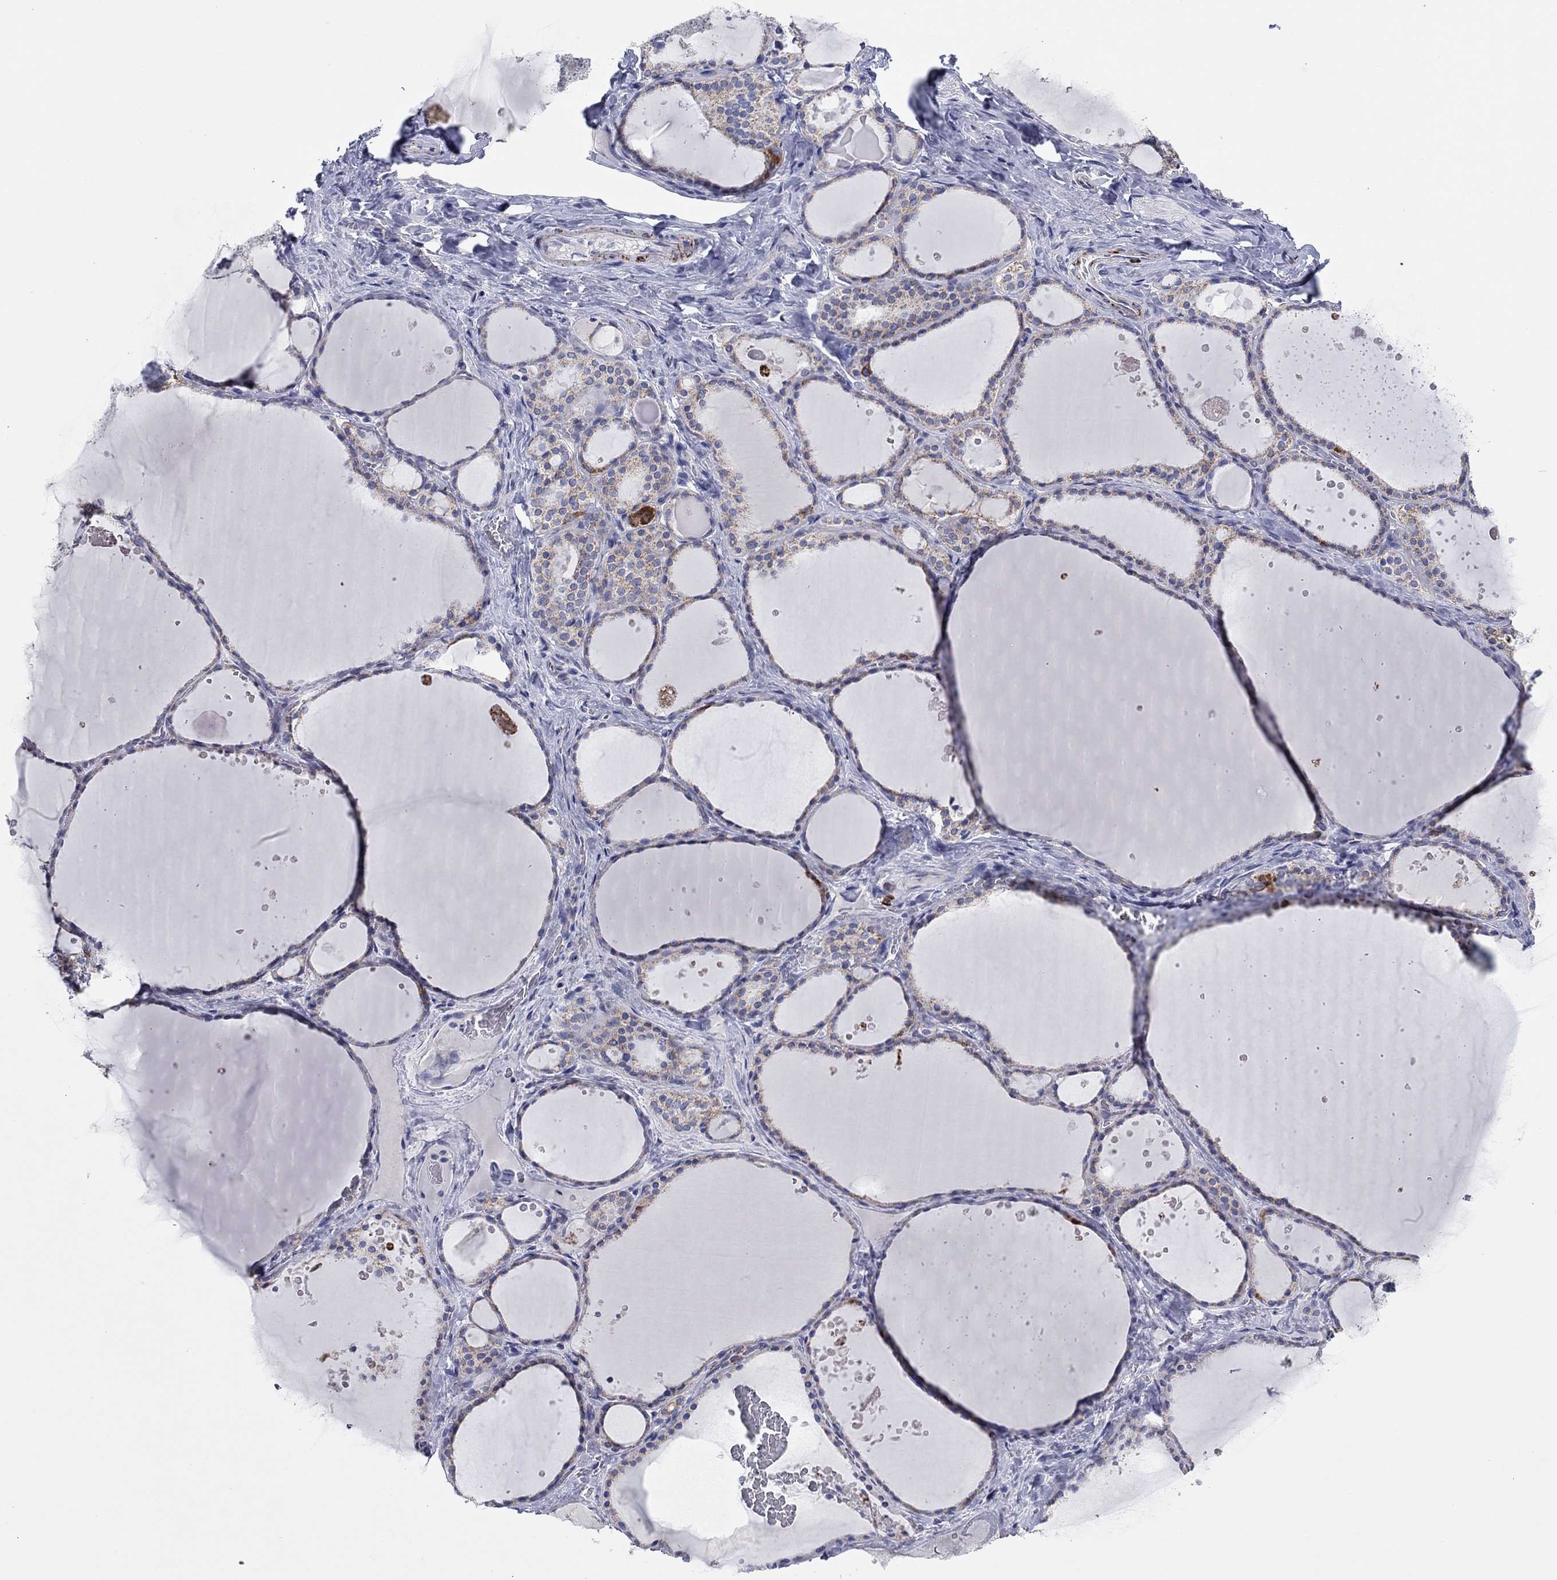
{"staining": {"intensity": "weak", "quantity": "25%-75%", "location": "cytoplasmic/membranous"}, "tissue": "thyroid gland", "cell_type": "Glandular cells", "image_type": "normal", "snomed": [{"axis": "morphology", "description": "Normal tissue, NOS"}, {"axis": "topography", "description": "Thyroid gland"}], "caption": "Immunohistochemistry (DAB (3,3'-diaminobenzidine)) staining of normal human thyroid gland reveals weak cytoplasmic/membranous protein positivity in about 25%-75% of glandular cells.", "gene": "MGST3", "patient": {"sex": "male", "age": 63}}